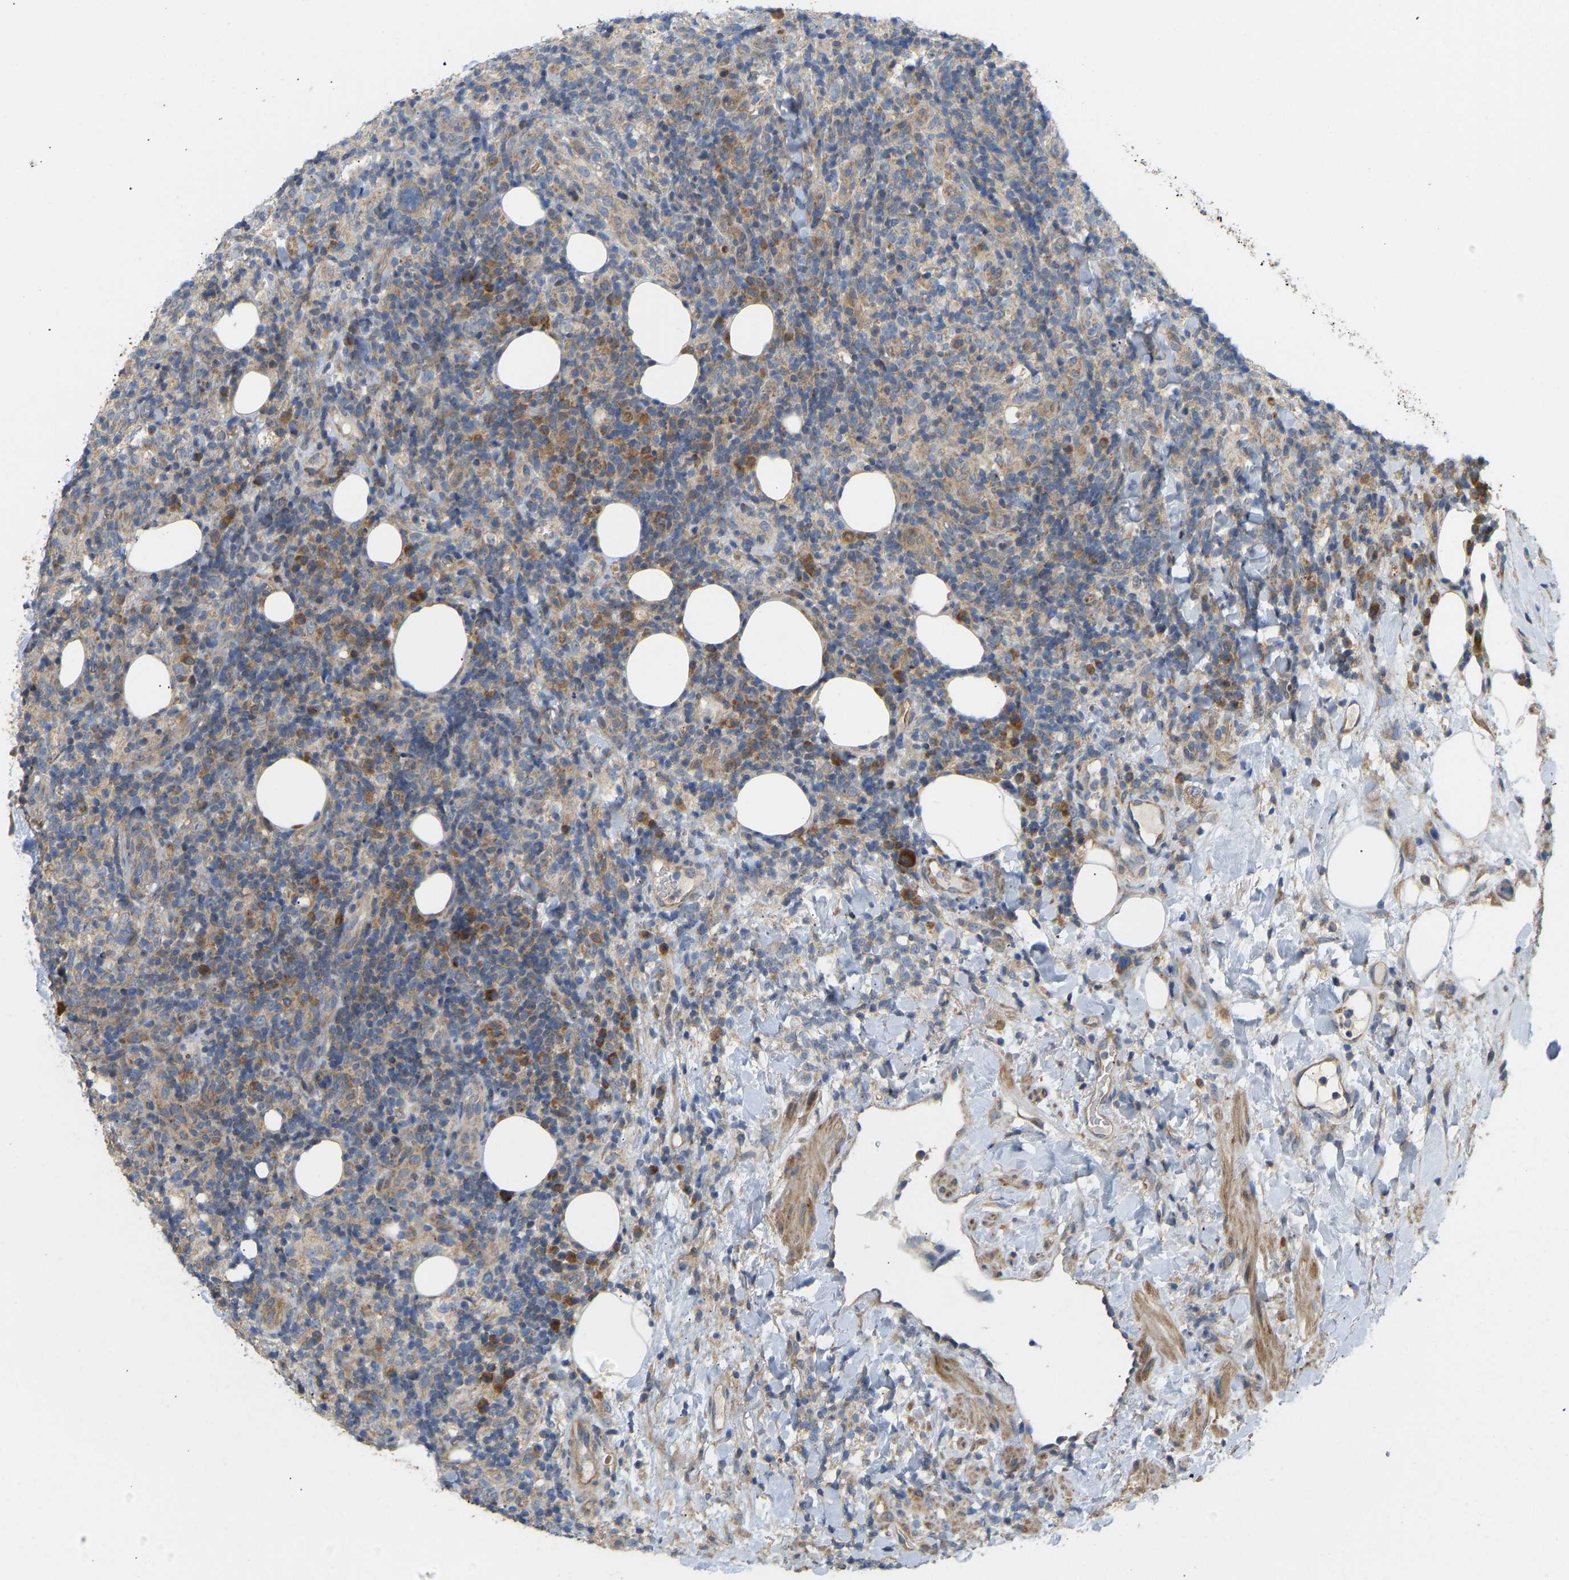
{"staining": {"intensity": "moderate", "quantity": "25%-75%", "location": "cytoplasmic/membranous"}, "tissue": "lymphoma", "cell_type": "Tumor cells", "image_type": "cancer", "snomed": [{"axis": "morphology", "description": "Malignant lymphoma, non-Hodgkin's type, High grade"}, {"axis": "topography", "description": "Lymph node"}], "caption": "Protein expression analysis of human malignant lymphoma, non-Hodgkin's type (high-grade) reveals moderate cytoplasmic/membranous staining in about 25%-75% of tumor cells.", "gene": "HACD2", "patient": {"sex": "female", "age": 76}}